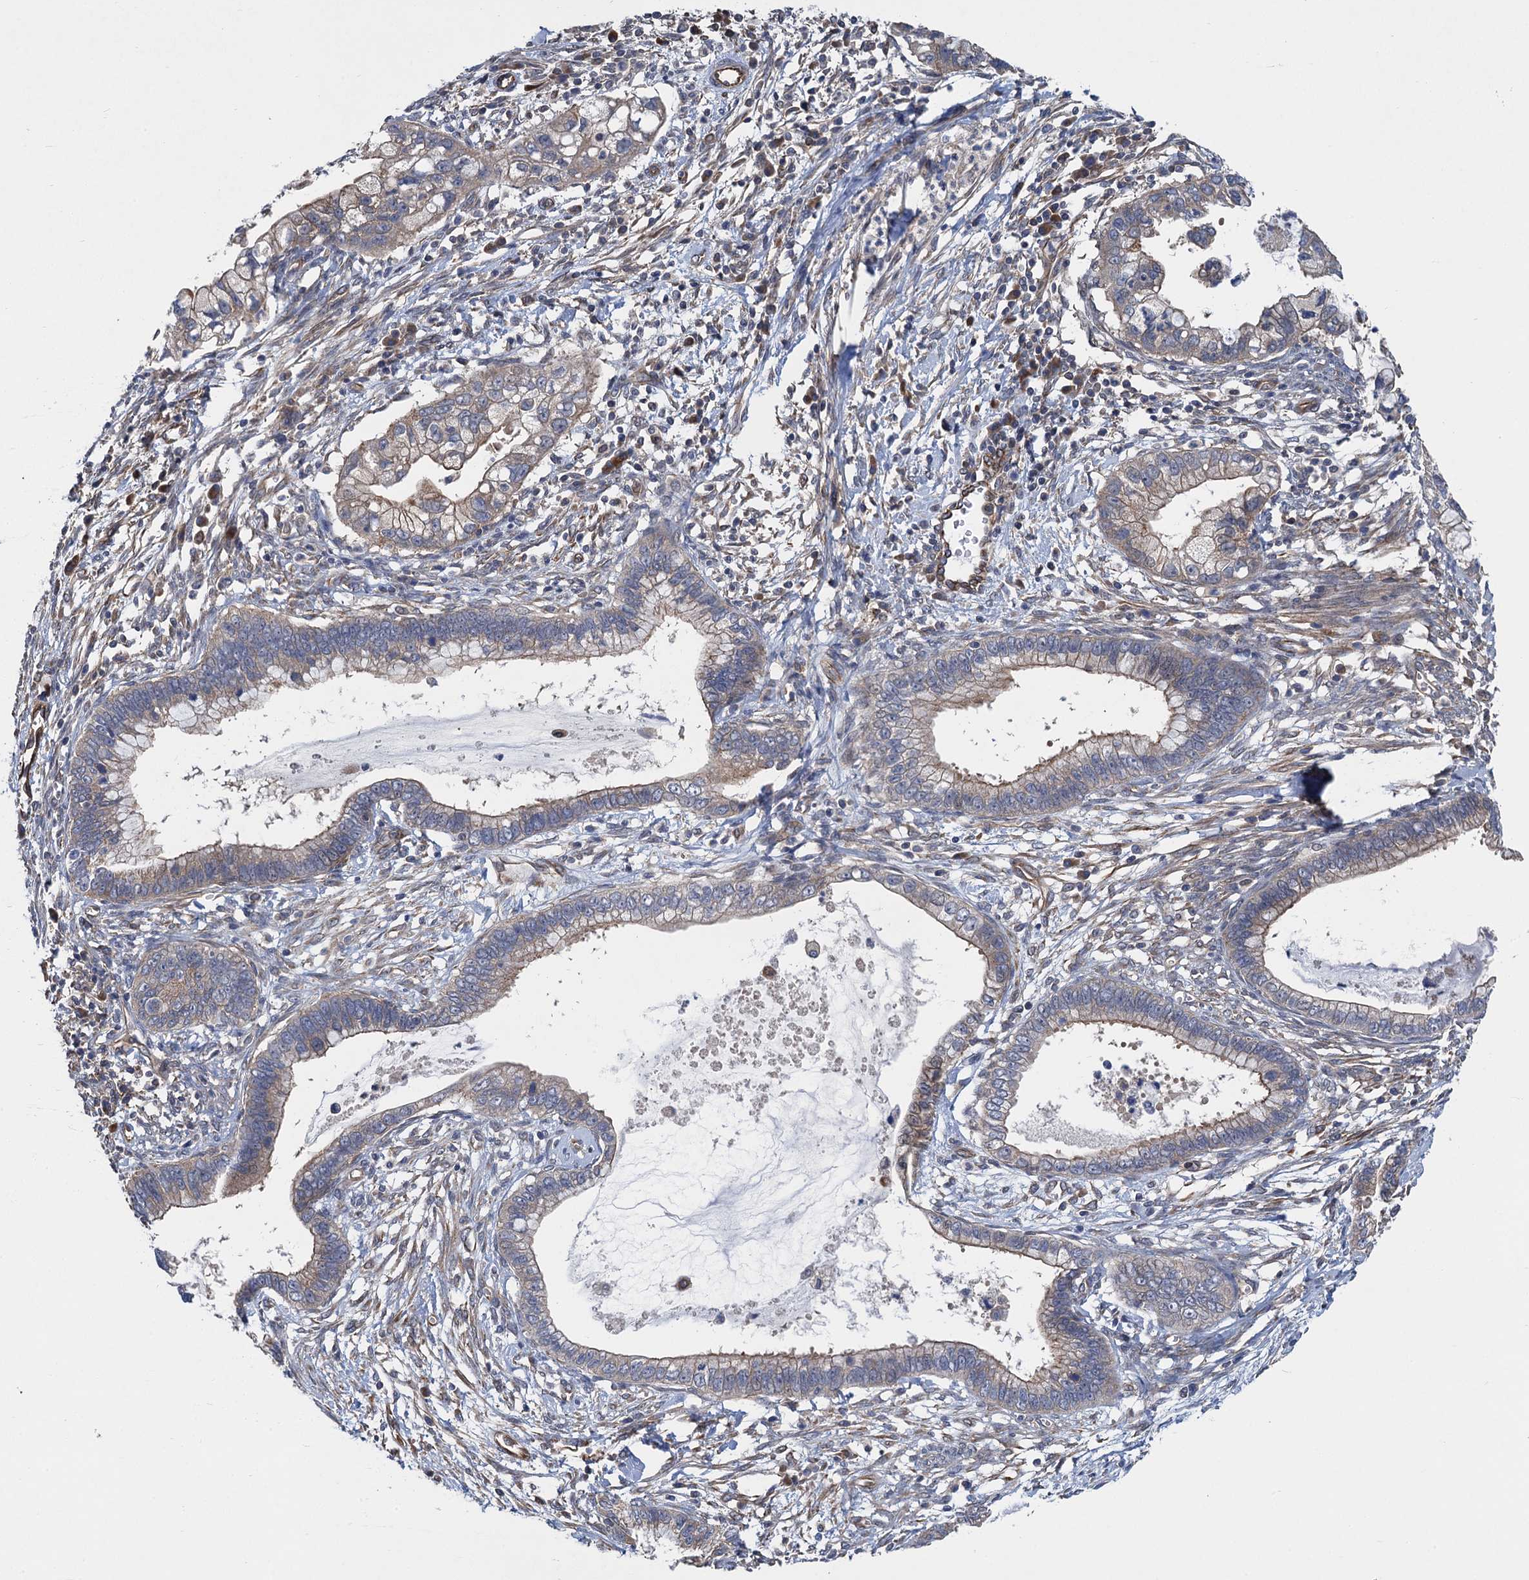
{"staining": {"intensity": "weak", "quantity": "<25%", "location": "cytoplasmic/membranous"}, "tissue": "cervical cancer", "cell_type": "Tumor cells", "image_type": "cancer", "snomed": [{"axis": "morphology", "description": "Adenocarcinoma, NOS"}, {"axis": "topography", "description": "Cervix"}], "caption": "There is no significant staining in tumor cells of cervical cancer.", "gene": "PJA2", "patient": {"sex": "female", "age": 44}}